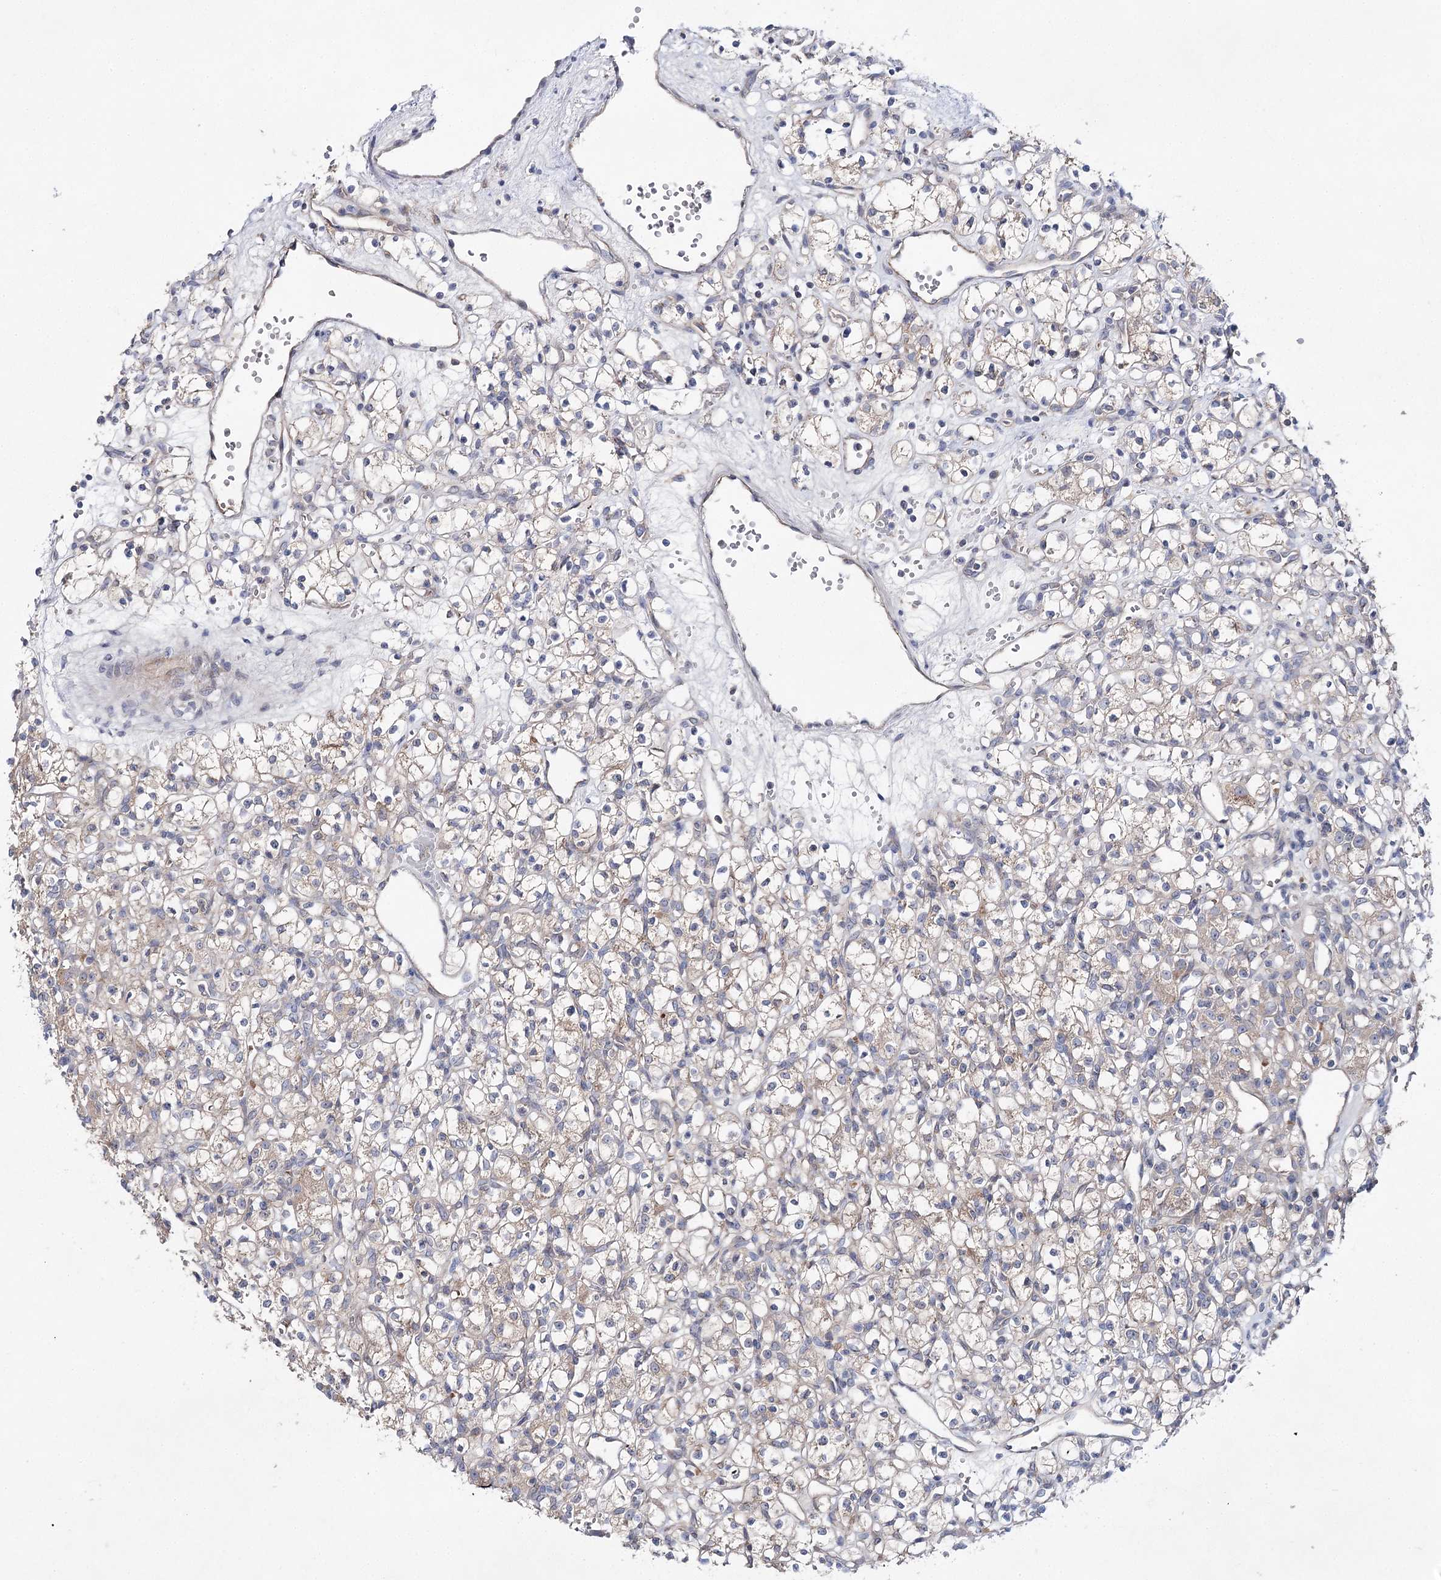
{"staining": {"intensity": "negative", "quantity": "none", "location": "none"}, "tissue": "renal cancer", "cell_type": "Tumor cells", "image_type": "cancer", "snomed": [{"axis": "morphology", "description": "Adenocarcinoma, NOS"}, {"axis": "topography", "description": "Kidney"}], "caption": "IHC of adenocarcinoma (renal) reveals no positivity in tumor cells.", "gene": "LRRC14B", "patient": {"sex": "female", "age": 59}}